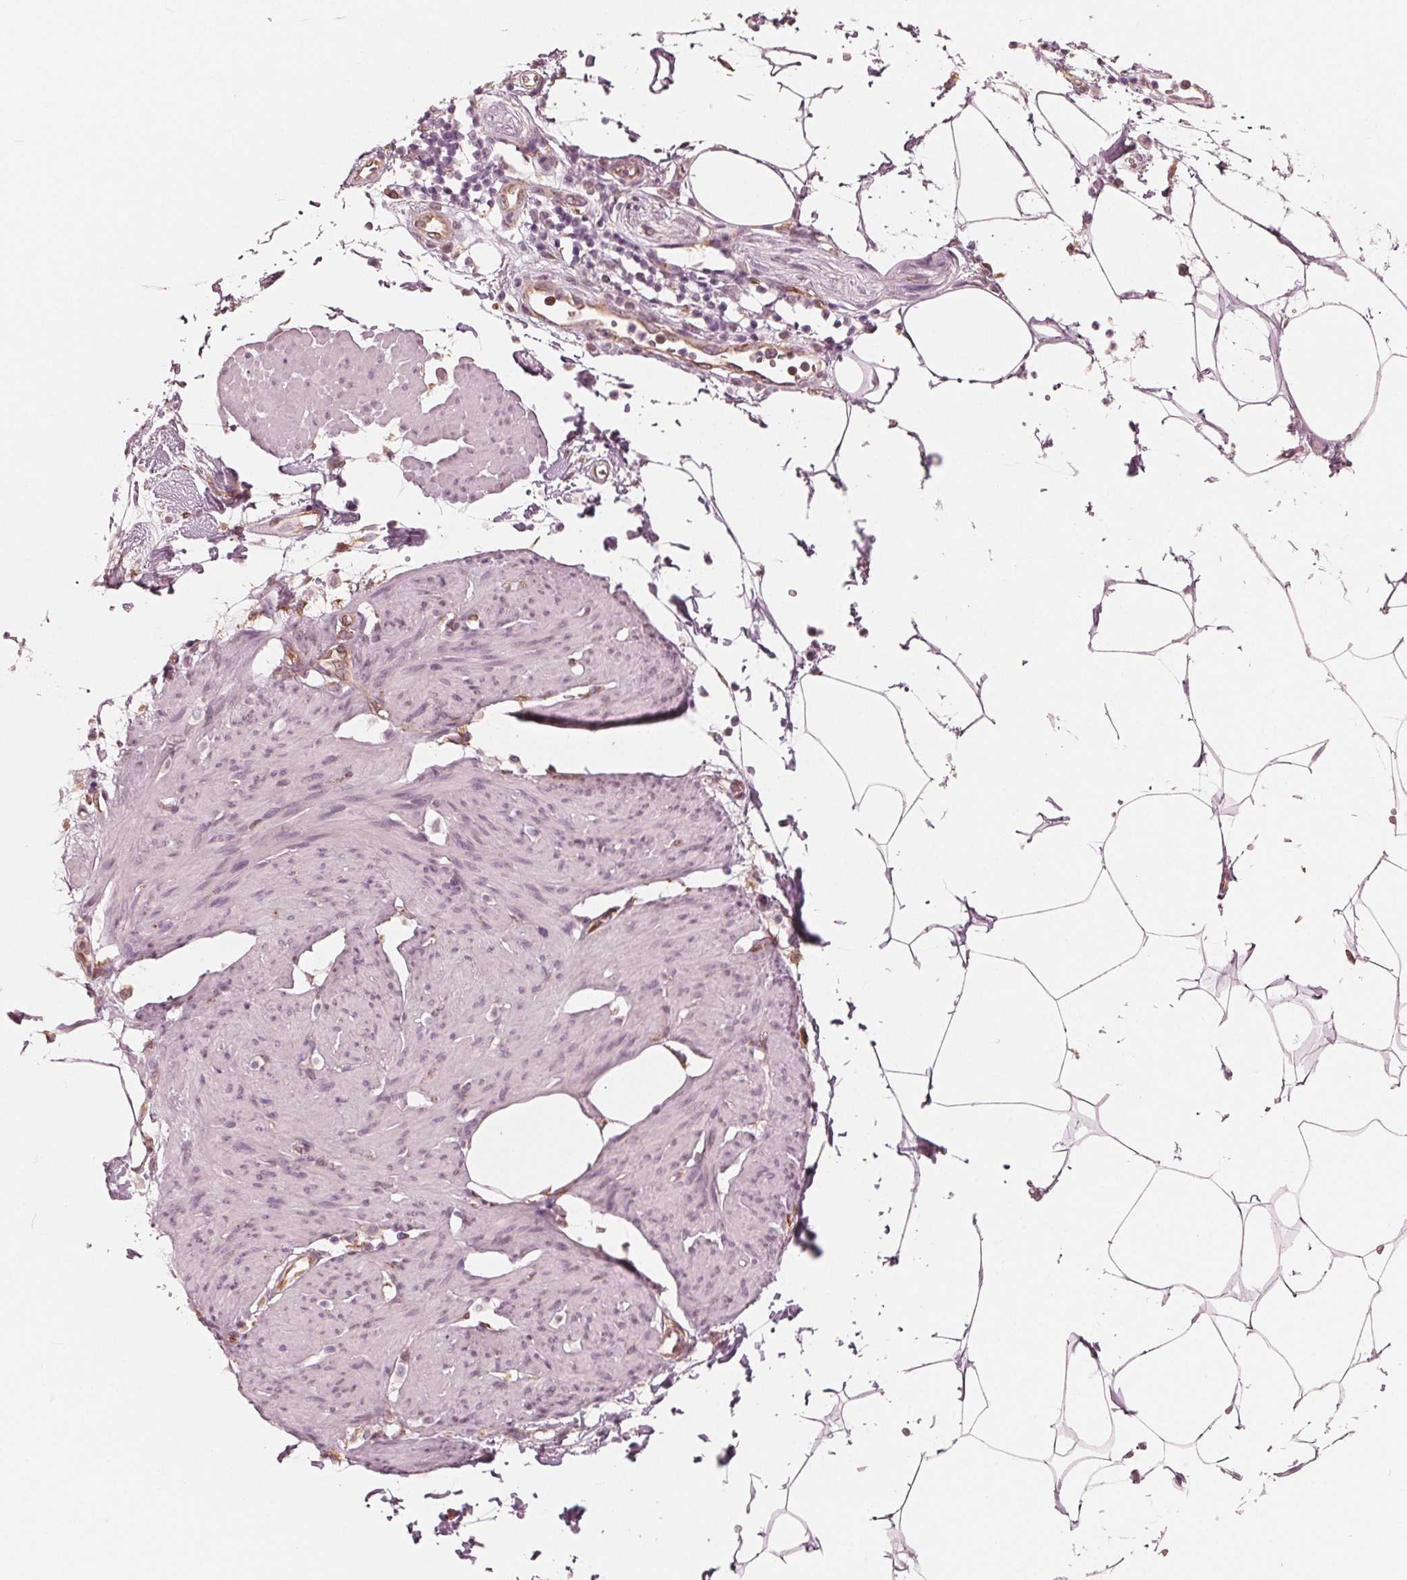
{"staining": {"intensity": "weak", "quantity": "25%-75%", "location": "cytoplasmic/membranous,nuclear"}, "tissue": "smooth muscle", "cell_type": "Smooth muscle cells", "image_type": "normal", "snomed": [{"axis": "morphology", "description": "Normal tissue, NOS"}, {"axis": "topography", "description": "Adipose tissue"}, {"axis": "topography", "description": "Smooth muscle"}, {"axis": "topography", "description": "Peripheral nerve tissue"}], "caption": "There is low levels of weak cytoplasmic/membranous,nuclear expression in smooth muscle cells of benign smooth muscle, as demonstrated by immunohistochemical staining (brown color).", "gene": "IKBIP", "patient": {"sex": "male", "age": 83}}